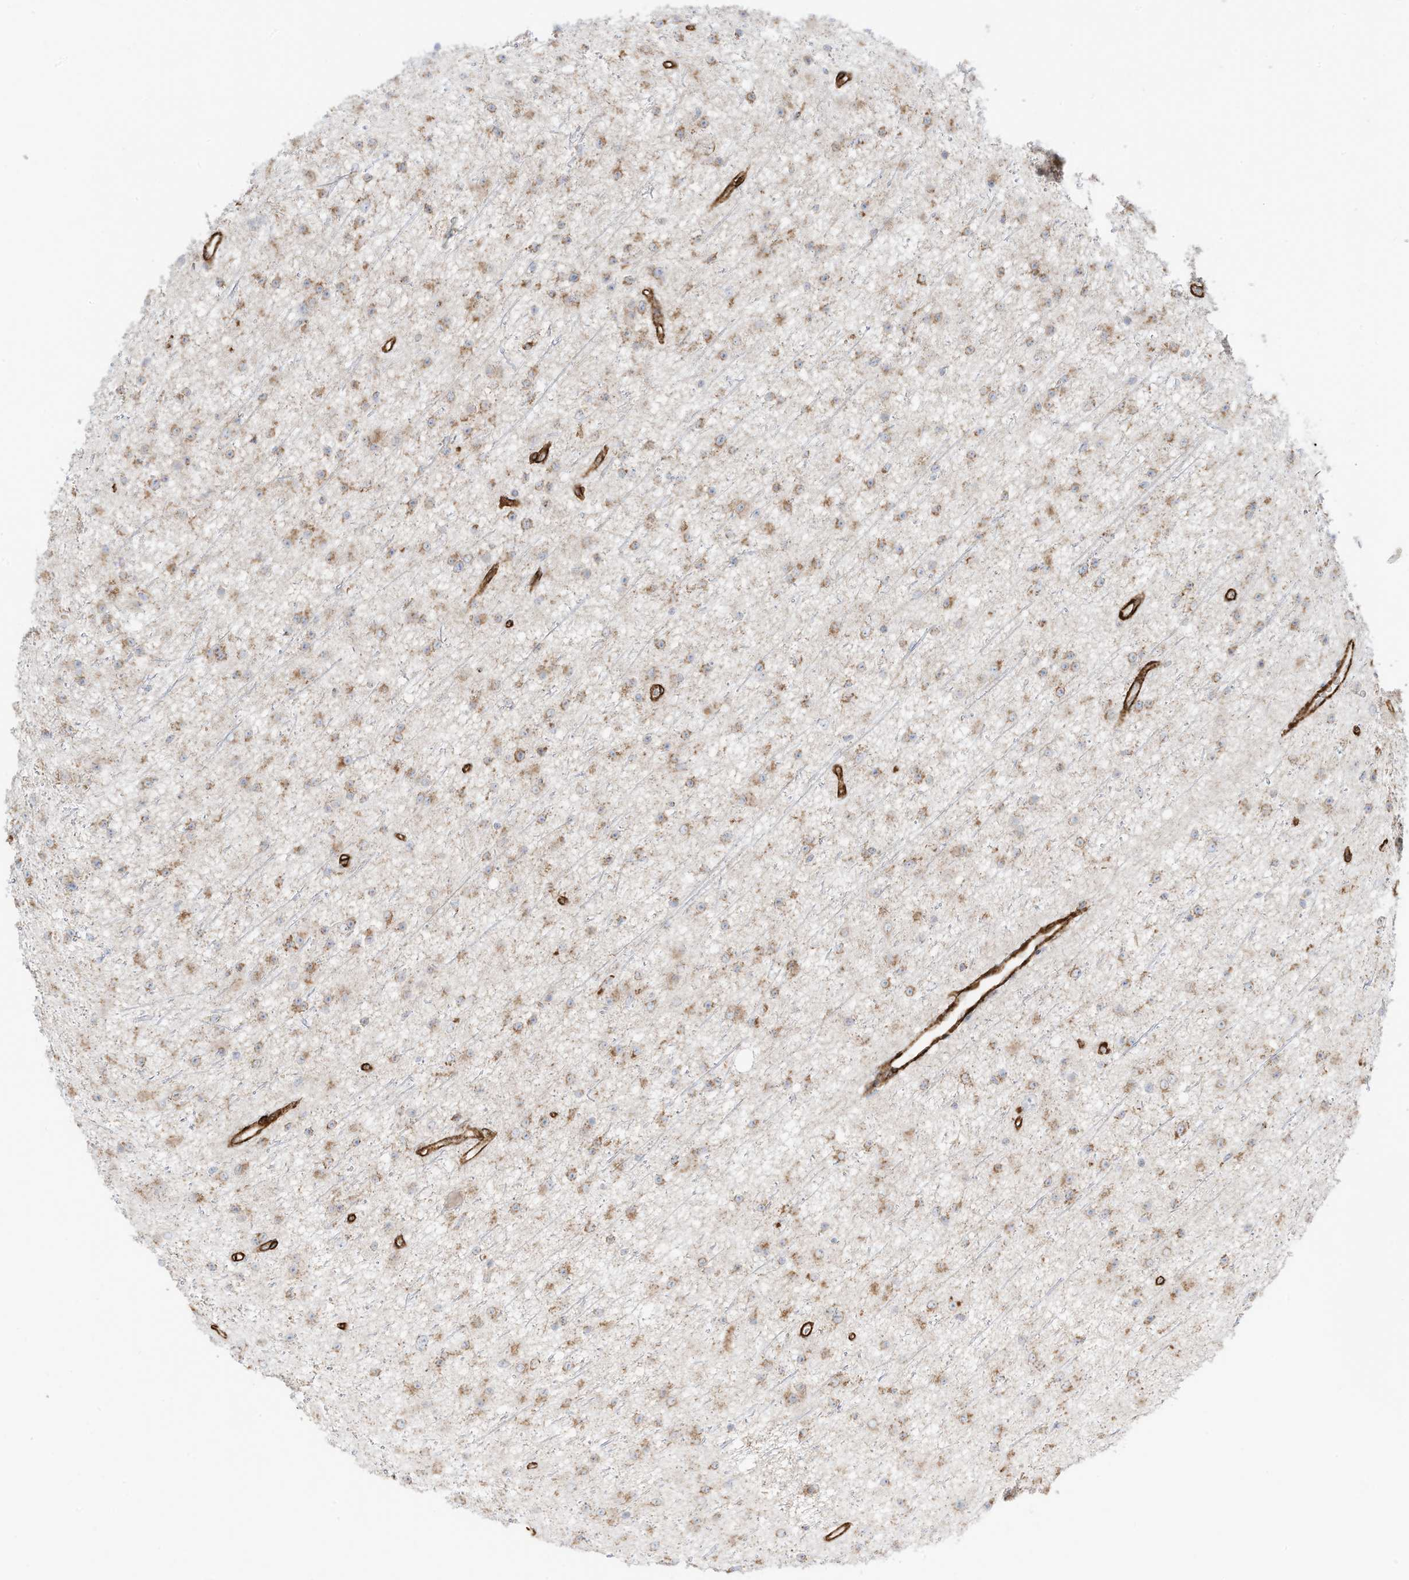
{"staining": {"intensity": "weak", "quantity": ">75%", "location": "cytoplasmic/membranous"}, "tissue": "glioma", "cell_type": "Tumor cells", "image_type": "cancer", "snomed": [{"axis": "morphology", "description": "Glioma, malignant, Low grade"}, {"axis": "topography", "description": "Cerebral cortex"}], "caption": "Immunohistochemical staining of human malignant glioma (low-grade) exhibits low levels of weak cytoplasmic/membranous protein expression in about >75% of tumor cells. The staining was performed using DAB (3,3'-diaminobenzidine), with brown indicating positive protein expression. Nuclei are stained blue with hematoxylin.", "gene": "ABCB7", "patient": {"sex": "female", "age": 39}}